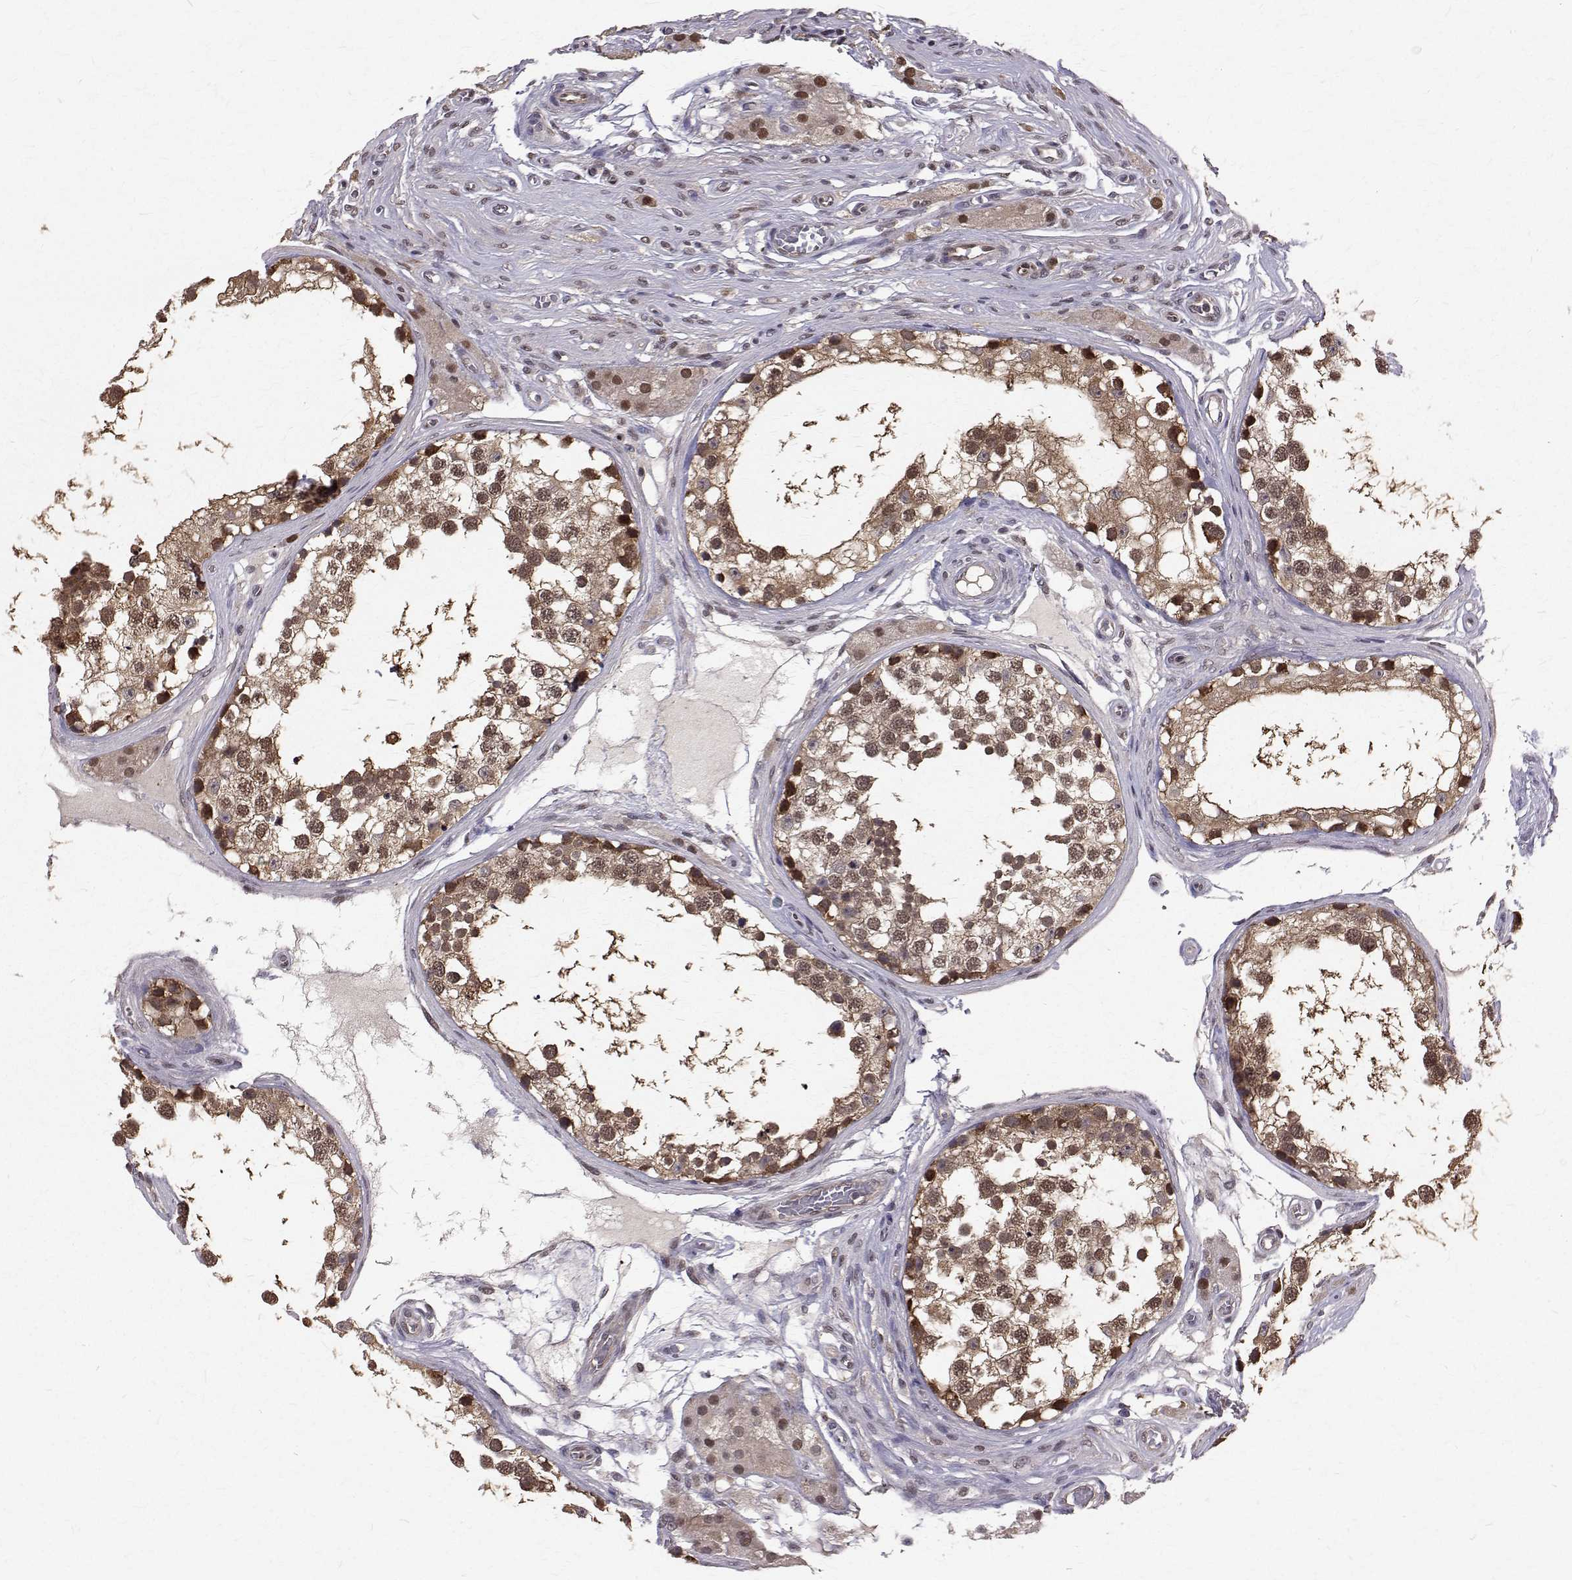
{"staining": {"intensity": "moderate", "quantity": ">75%", "location": "cytoplasmic/membranous,nuclear"}, "tissue": "testis", "cell_type": "Cells in seminiferous ducts", "image_type": "normal", "snomed": [{"axis": "morphology", "description": "Normal tissue, NOS"}, {"axis": "morphology", "description": "Seminoma, NOS"}, {"axis": "topography", "description": "Testis"}], "caption": "Testis stained with DAB (3,3'-diaminobenzidine) immunohistochemistry (IHC) reveals medium levels of moderate cytoplasmic/membranous,nuclear expression in about >75% of cells in seminiferous ducts.", "gene": "NIF3L1", "patient": {"sex": "male", "age": 65}}